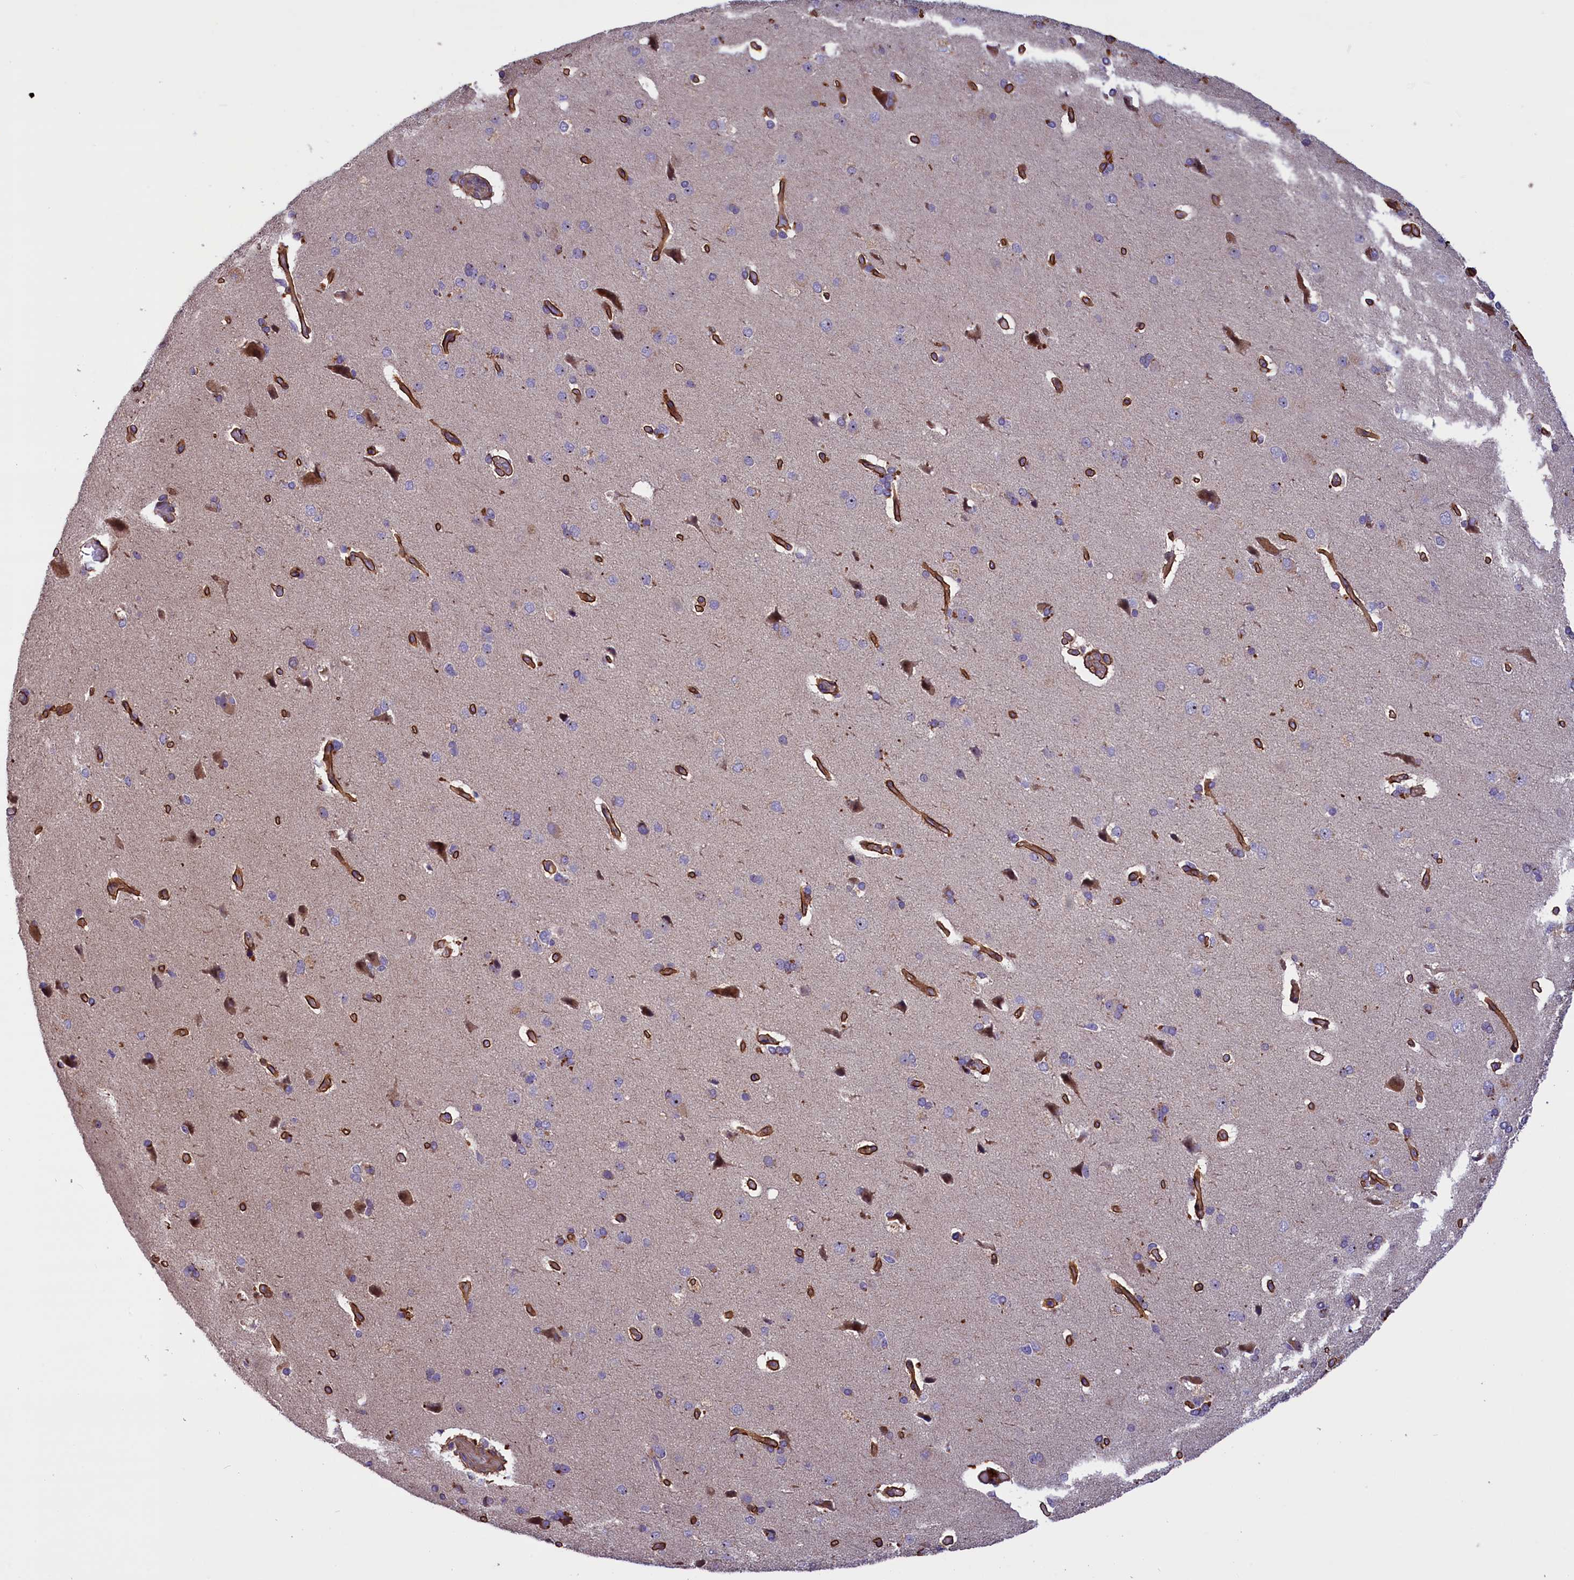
{"staining": {"intensity": "moderate", "quantity": "25%-75%", "location": "cytoplasmic/membranous"}, "tissue": "cerebral cortex", "cell_type": "Endothelial cells", "image_type": "normal", "snomed": [{"axis": "morphology", "description": "Normal tissue, NOS"}, {"axis": "topography", "description": "Cerebral cortex"}], "caption": "Brown immunohistochemical staining in normal cerebral cortex demonstrates moderate cytoplasmic/membranous expression in approximately 25%-75% of endothelial cells.", "gene": "FRY", "patient": {"sex": "male", "age": 62}}